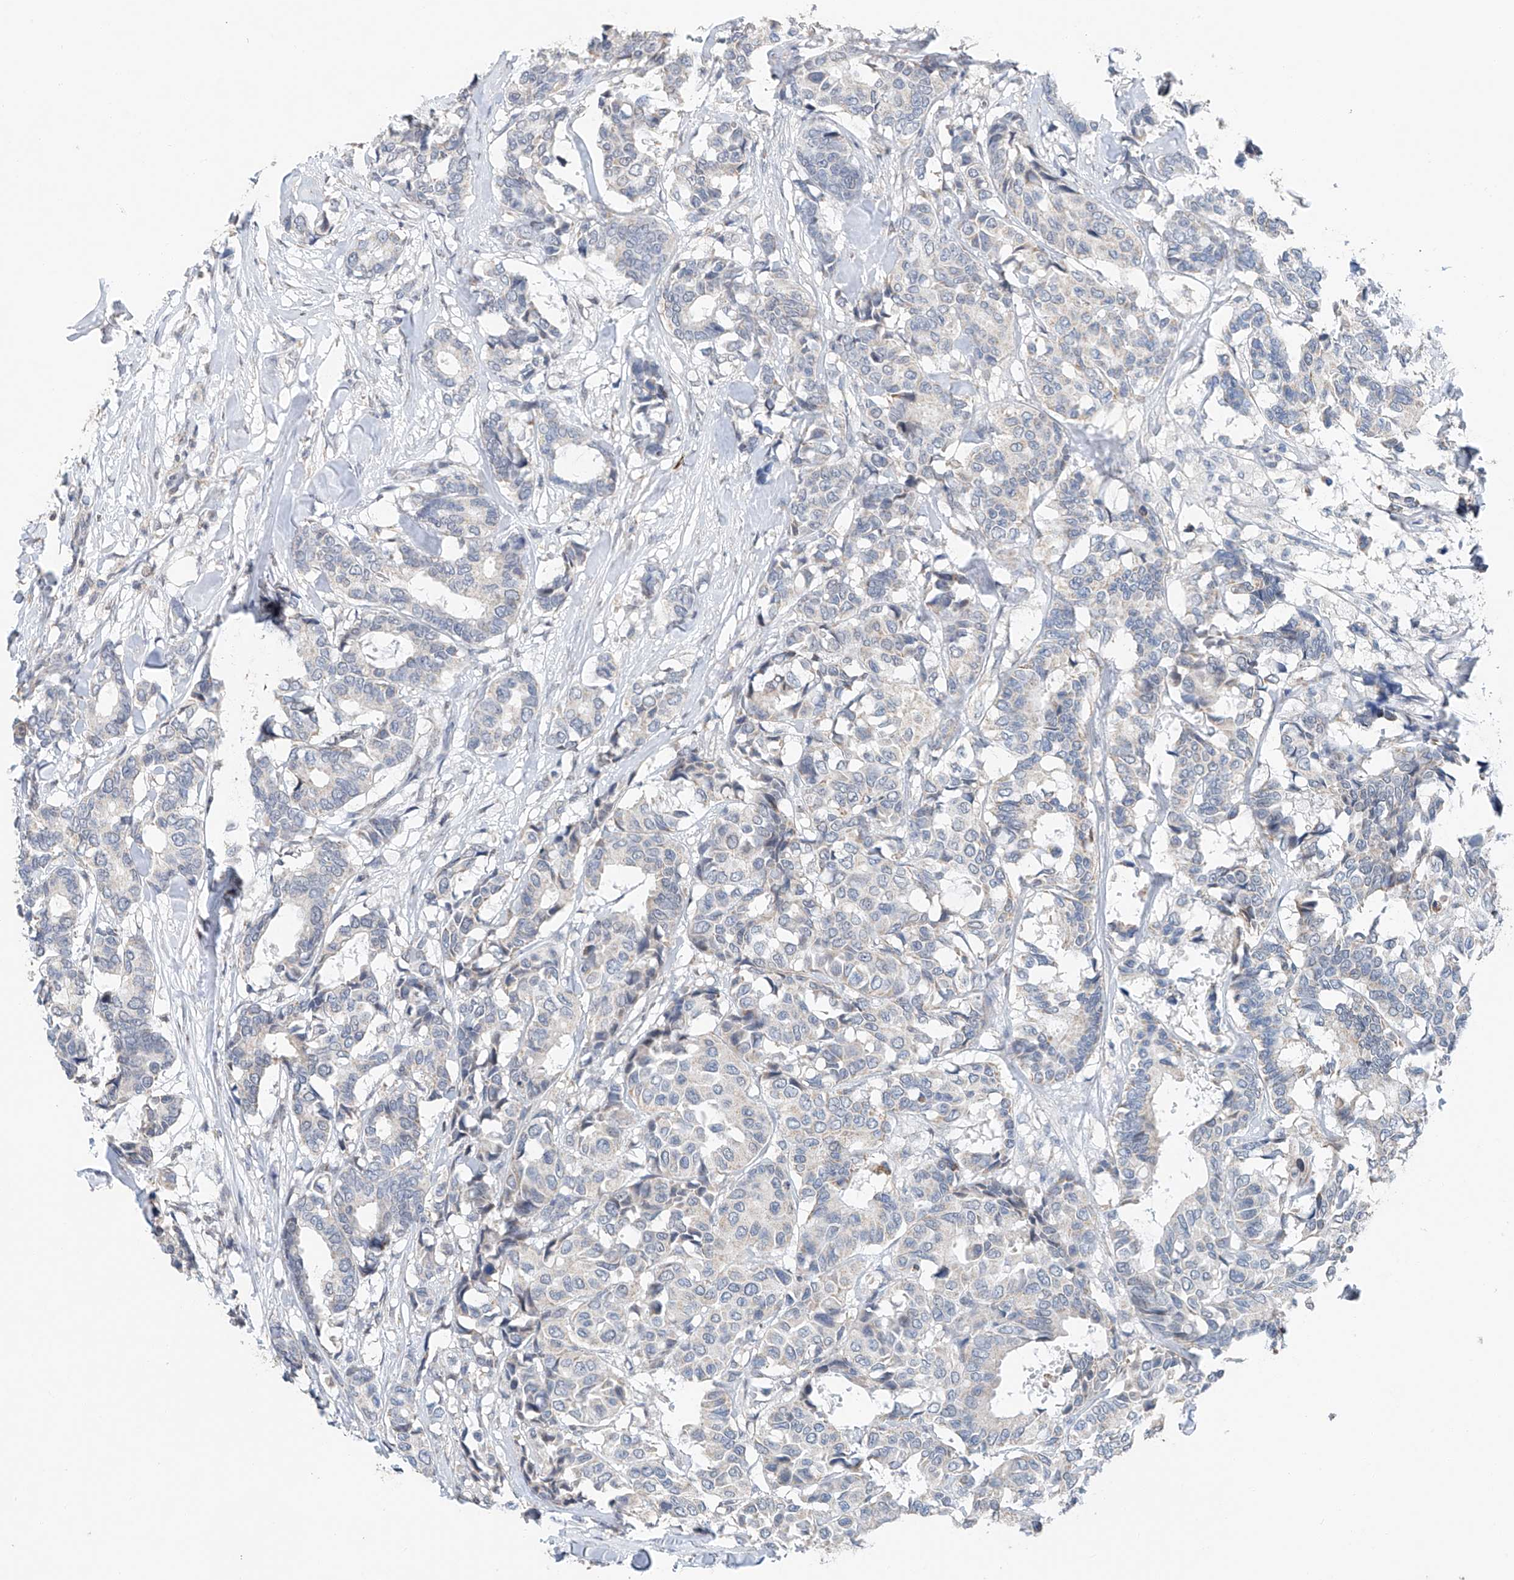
{"staining": {"intensity": "negative", "quantity": "none", "location": "none"}, "tissue": "breast cancer", "cell_type": "Tumor cells", "image_type": "cancer", "snomed": [{"axis": "morphology", "description": "Duct carcinoma"}, {"axis": "topography", "description": "Breast"}], "caption": "Tumor cells show no significant staining in breast intraductal carcinoma.", "gene": "KLF15", "patient": {"sex": "female", "age": 87}}